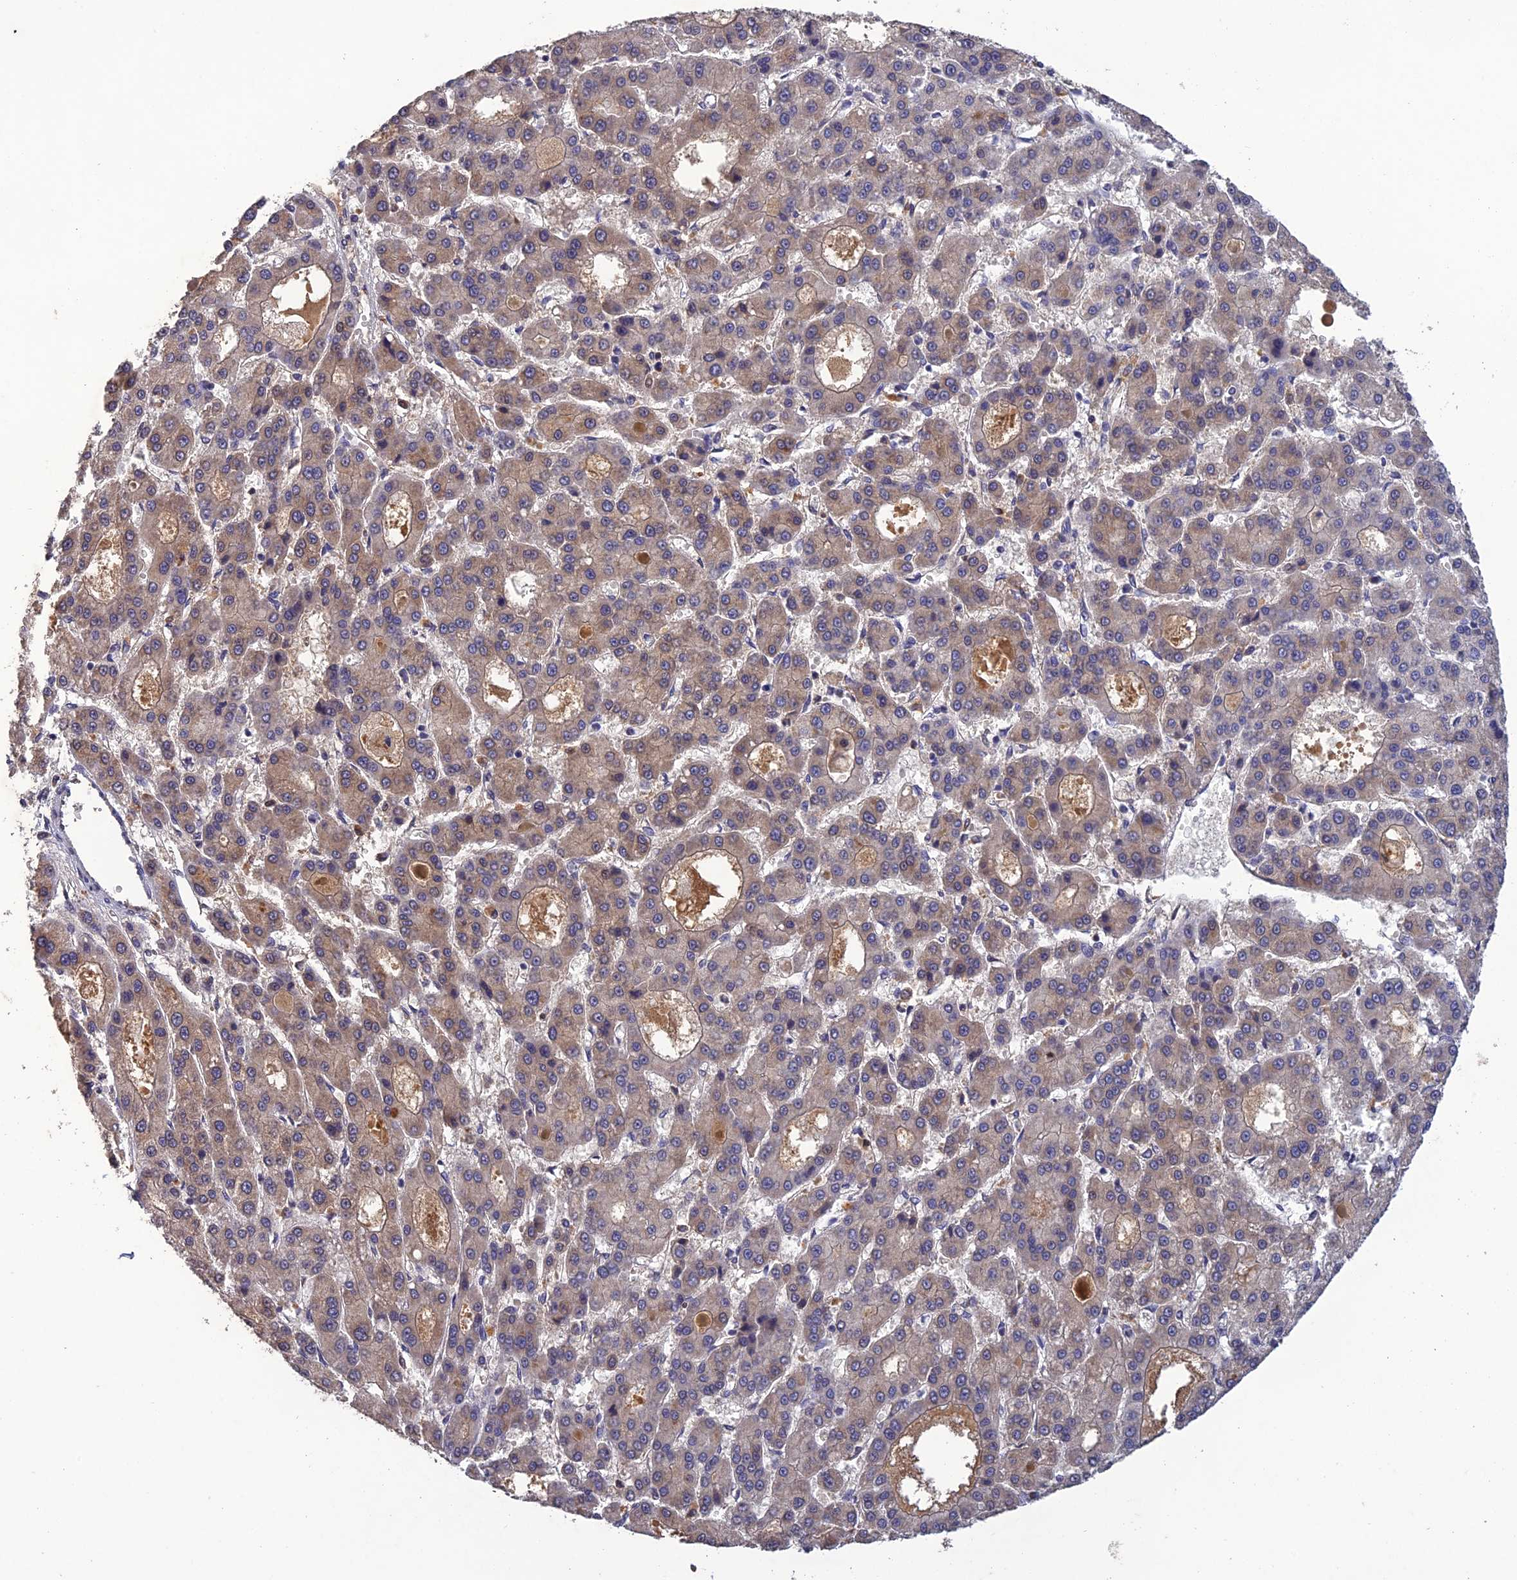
{"staining": {"intensity": "weak", "quantity": "<25%", "location": "cytoplasmic/membranous"}, "tissue": "liver cancer", "cell_type": "Tumor cells", "image_type": "cancer", "snomed": [{"axis": "morphology", "description": "Carcinoma, Hepatocellular, NOS"}, {"axis": "topography", "description": "Liver"}], "caption": "IHC photomicrograph of neoplastic tissue: human liver cancer (hepatocellular carcinoma) stained with DAB demonstrates no significant protein positivity in tumor cells.", "gene": "SLC39A13", "patient": {"sex": "male", "age": 70}}